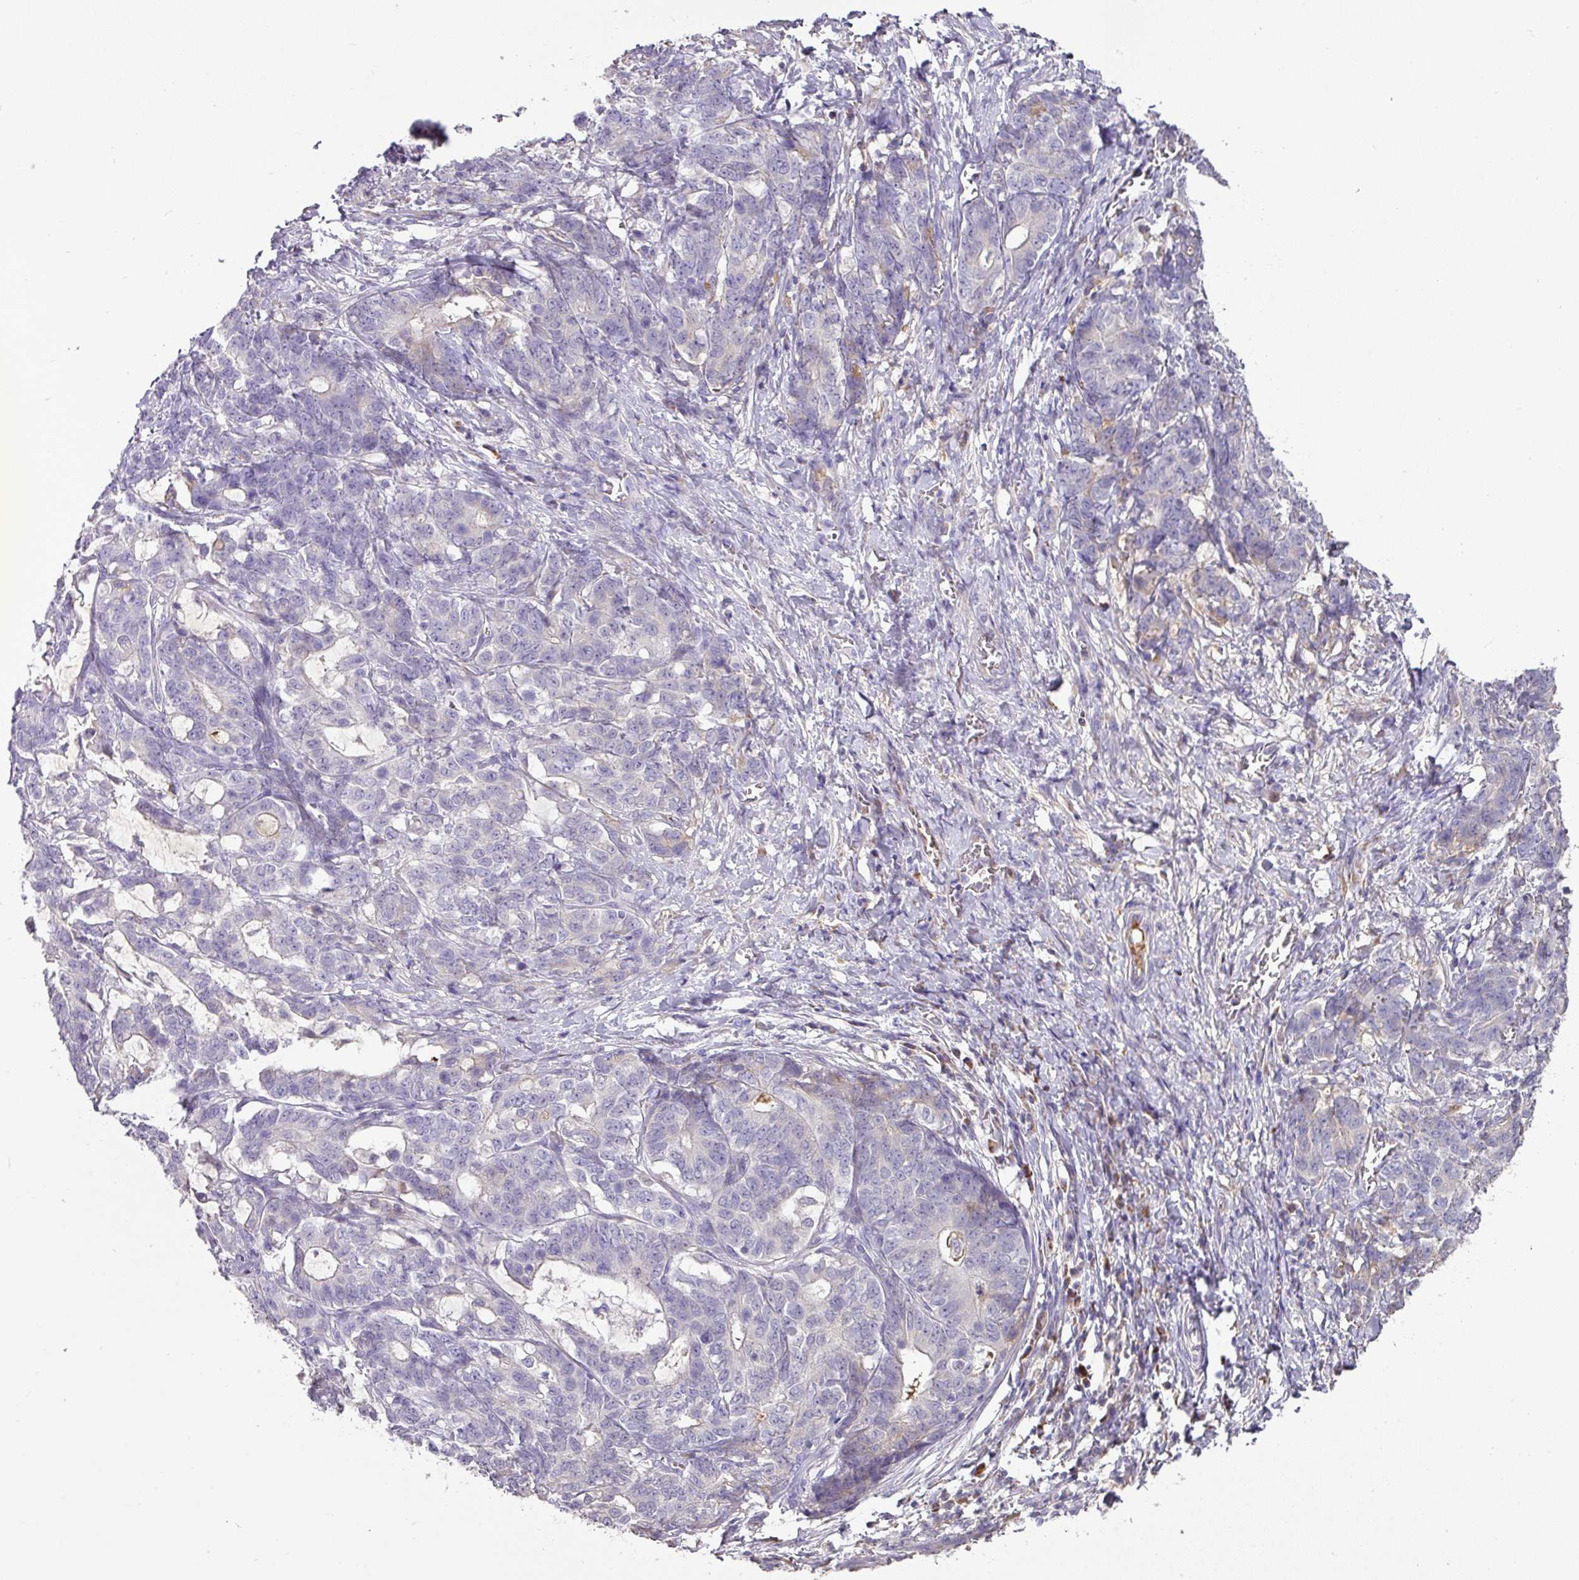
{"staining": {"intensity": "negative", "quantity": "none", "location": "none"}, "tissue": "stomach cancer", "cell_type": "Tumor cells", "image_type": "cancer", "snomed": [{"axis": "morphology", "description": "Normal tissue, NOS"}, {"axis": "morphology", "description": "Adenocarcinoma, NOS"}, {"axis": "topography", "description": "Stomach"}], "caption": "A micrograph of human adenocarcinoma (stomach) is negative for staining in tumor cells.", "gene": "CCZ1", "patient": {"sex": "female", "age": 64}}